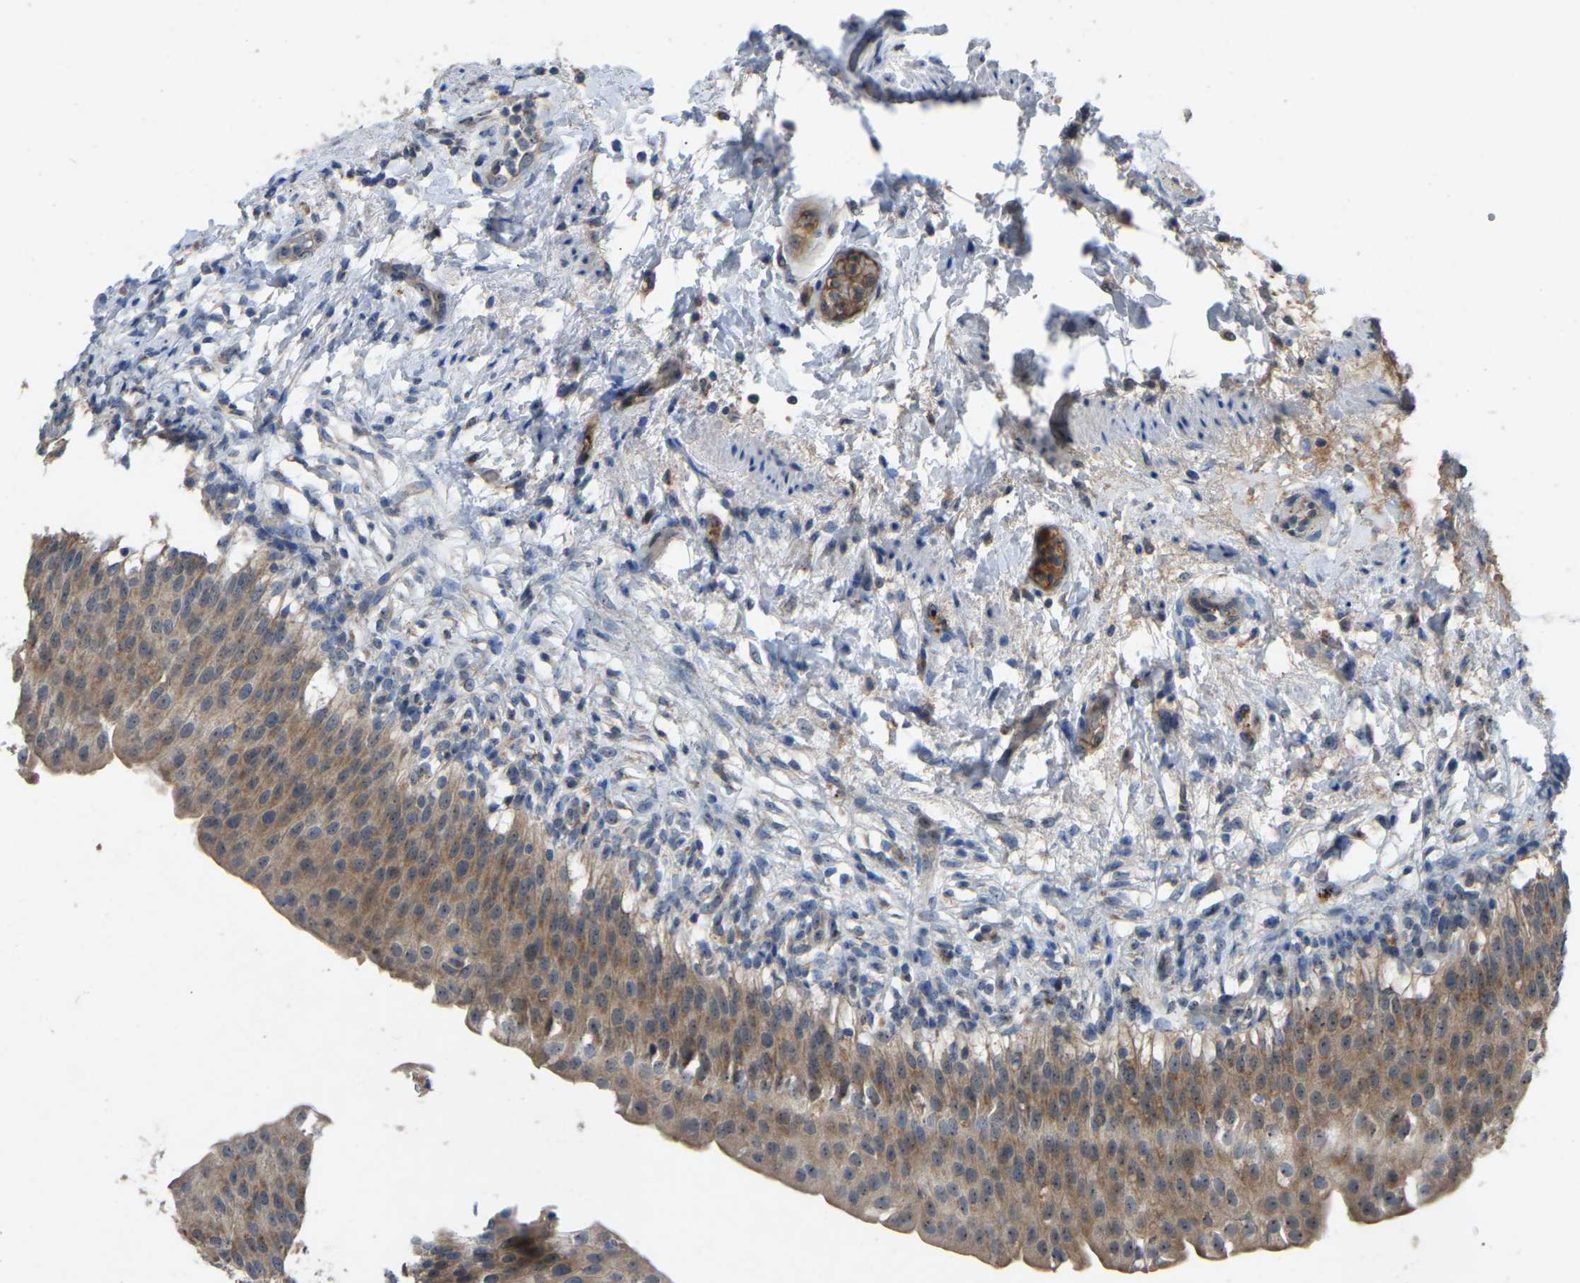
{"staining": {"intensity": "moderate", "quantity": ">75%", "location": "cytoplasmic/membranous,nuclear"}, "tissue": "urinary bladder", "cell_type": "Urothelial cells", "image_type": "normal", "snomed": [{"axis": "morphology", "description": "Normal tissue, NOS"}, {"axis": "topography", "description": "Urinary bladder"}], "caption": "Brown immunohistochemical staining in unremarkable human urinary bladder reveals moderate cytoplasmic/membranous,nuclear staining in approximately >75% of urothelial cells.", "gene": "FHIT", "patient": {"sex": "female", "age": 60}}